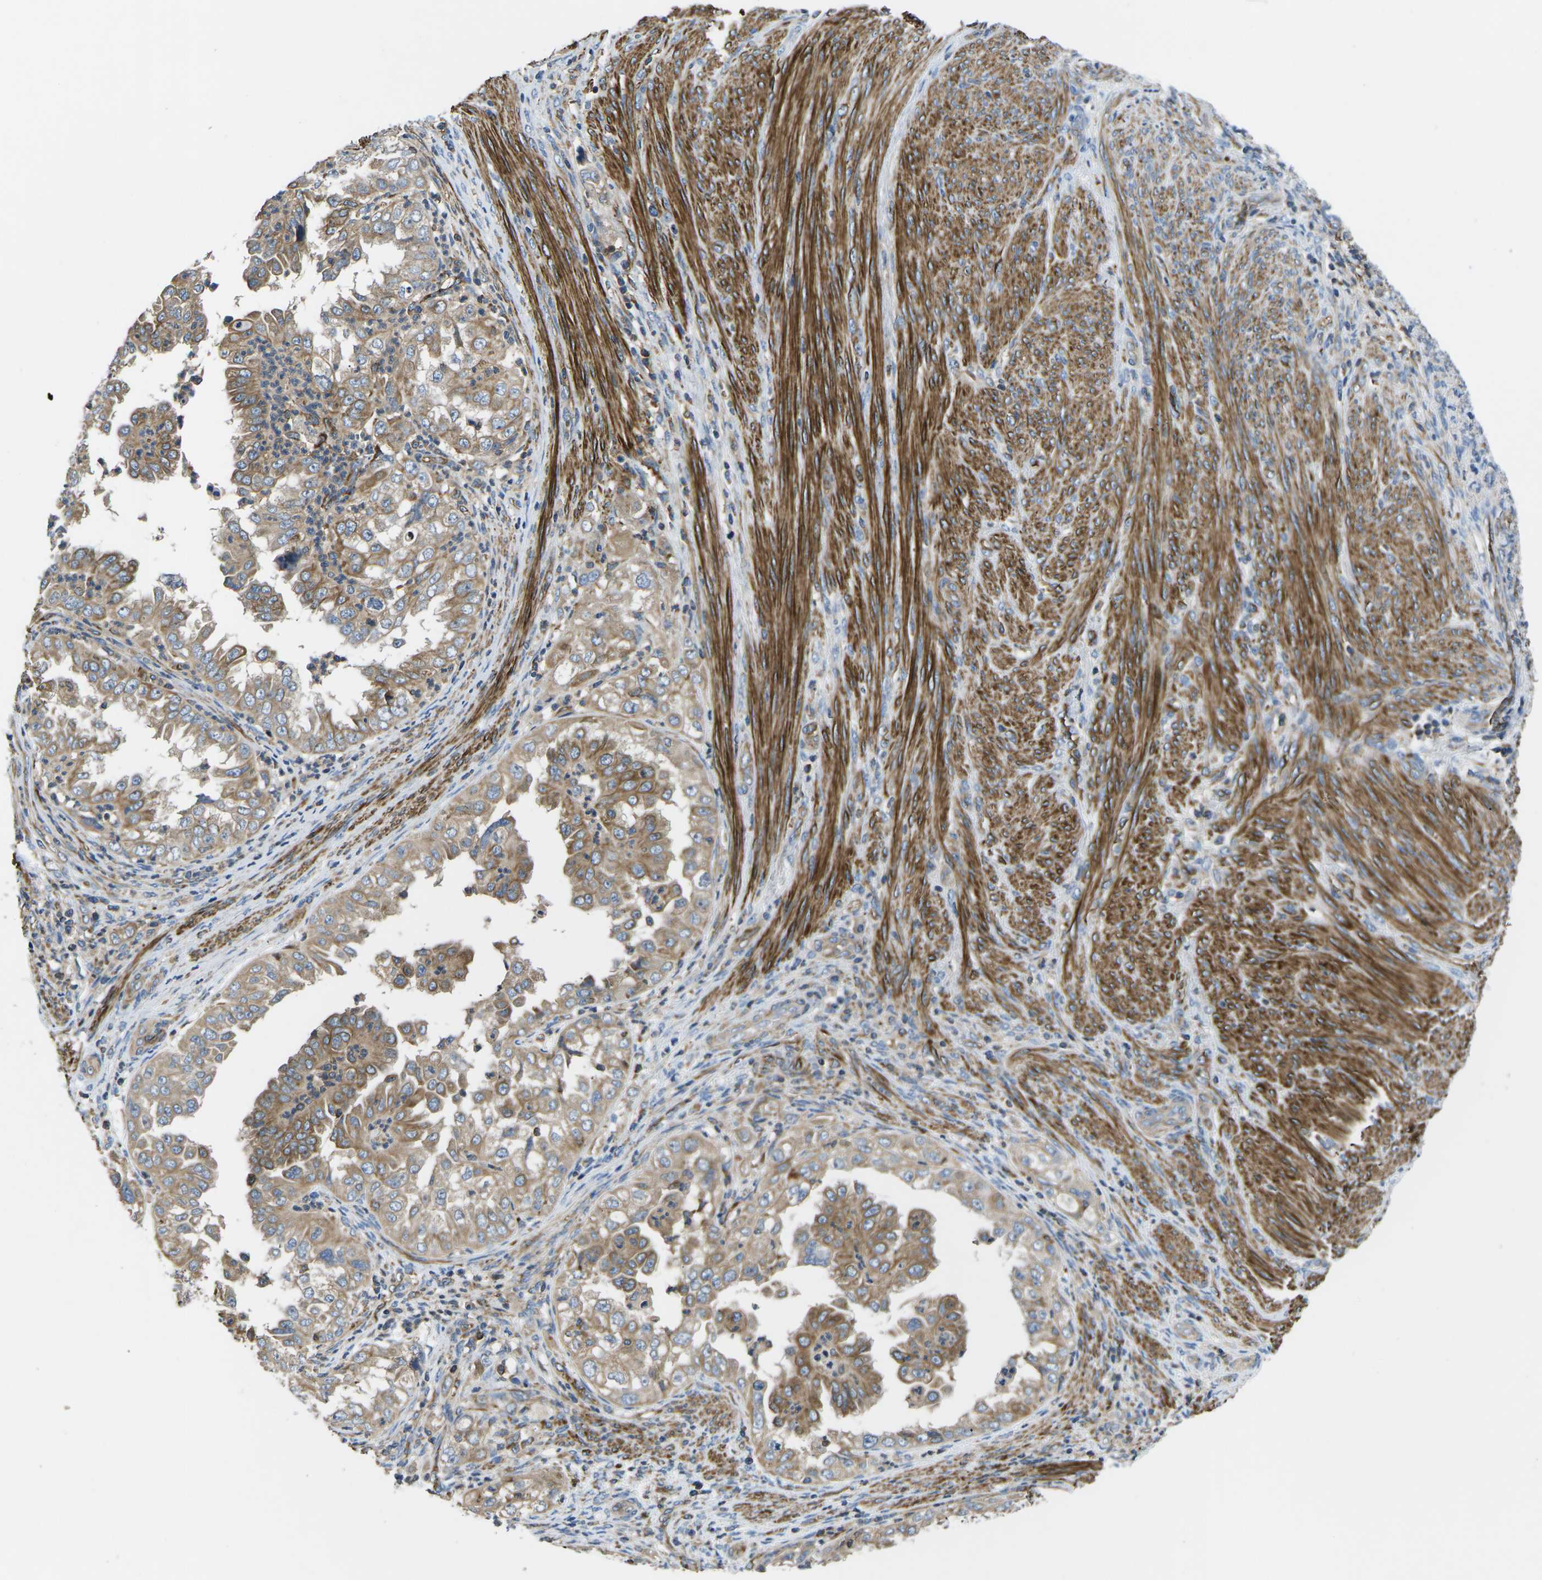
{"staining": {"intensity": "moderate", "quantity": ">75%", "location": "cytoplasmic/membranous"}, "tissue": "endometrial cancer", "cell_type": "Tumor cells", "image_type": "cancer", "snomed": [{"axis": "morphology", "description": "Adenocarcinoma, NOS"}, {"axis": "topography", "description": "Endometrium"}], "caption": "Tumor cells show medium levels of moderate cytoplasmic/membranous staining in about >75% of cells in adenocarcinoma (endometrial).", "gene": "KCNJ15", "patient": {"sex": "female", "age": 85}}